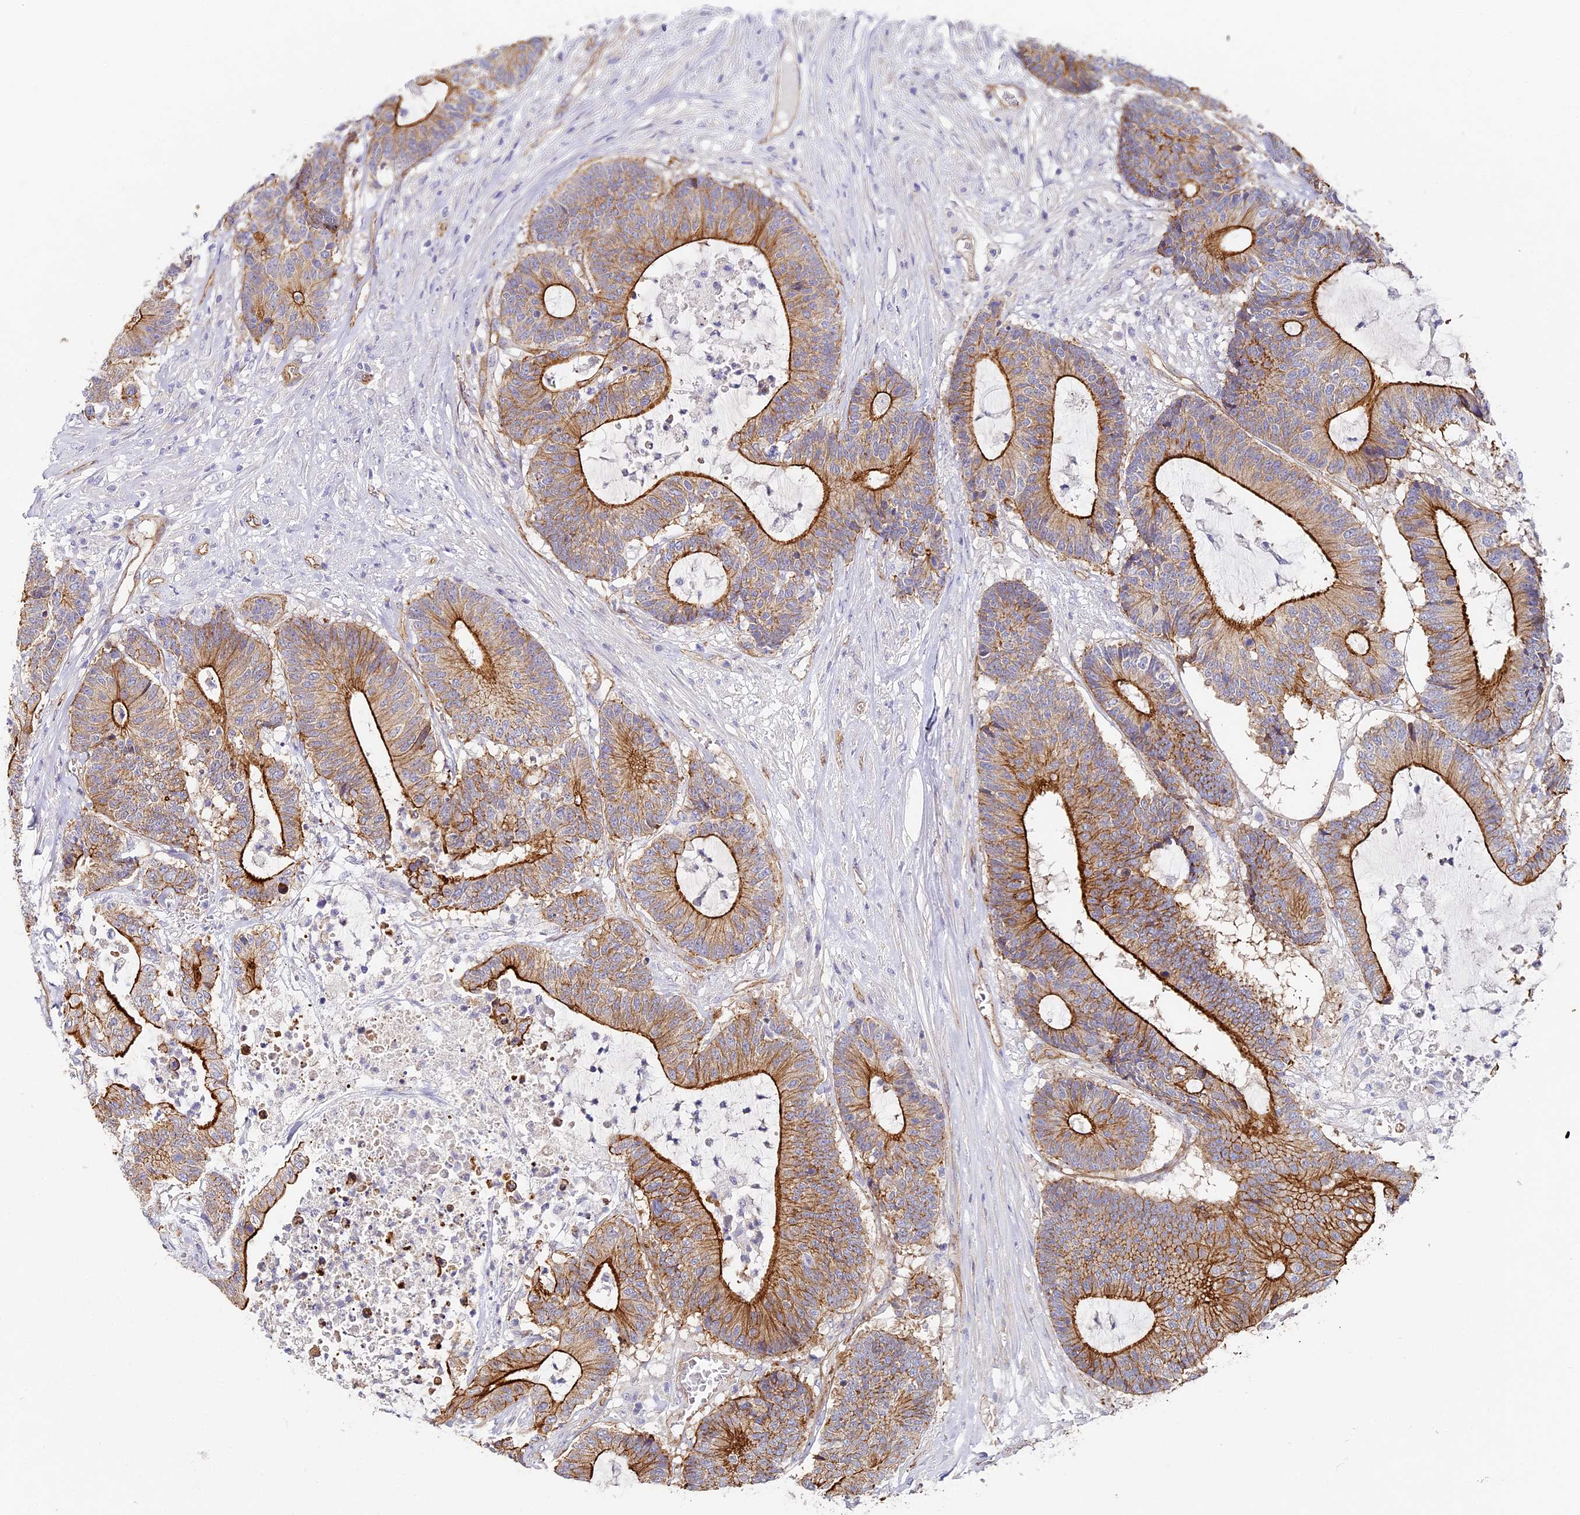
{"staining": {"intensity": "strong", "quantity": "25%-75%", "location": "cytoplasmic/membranous"}, "tissue": "colorectal cancer", "cell_type": "Tumor cells", "image_type": "cancer", "snomed": [{"axis": "morphology", "description": "Adenocarcinoma, NOS"}, {"axis": "topography", "description": "Colon"}], "caption": "A high amount of strong cytoplasmic/membranous staining is seen in approximately 25%-75% of tumor cells in colorectal adenocarcinoma tissue.", "gene": "CCDC30", "patient": {"sex": "female", "age": 84}}